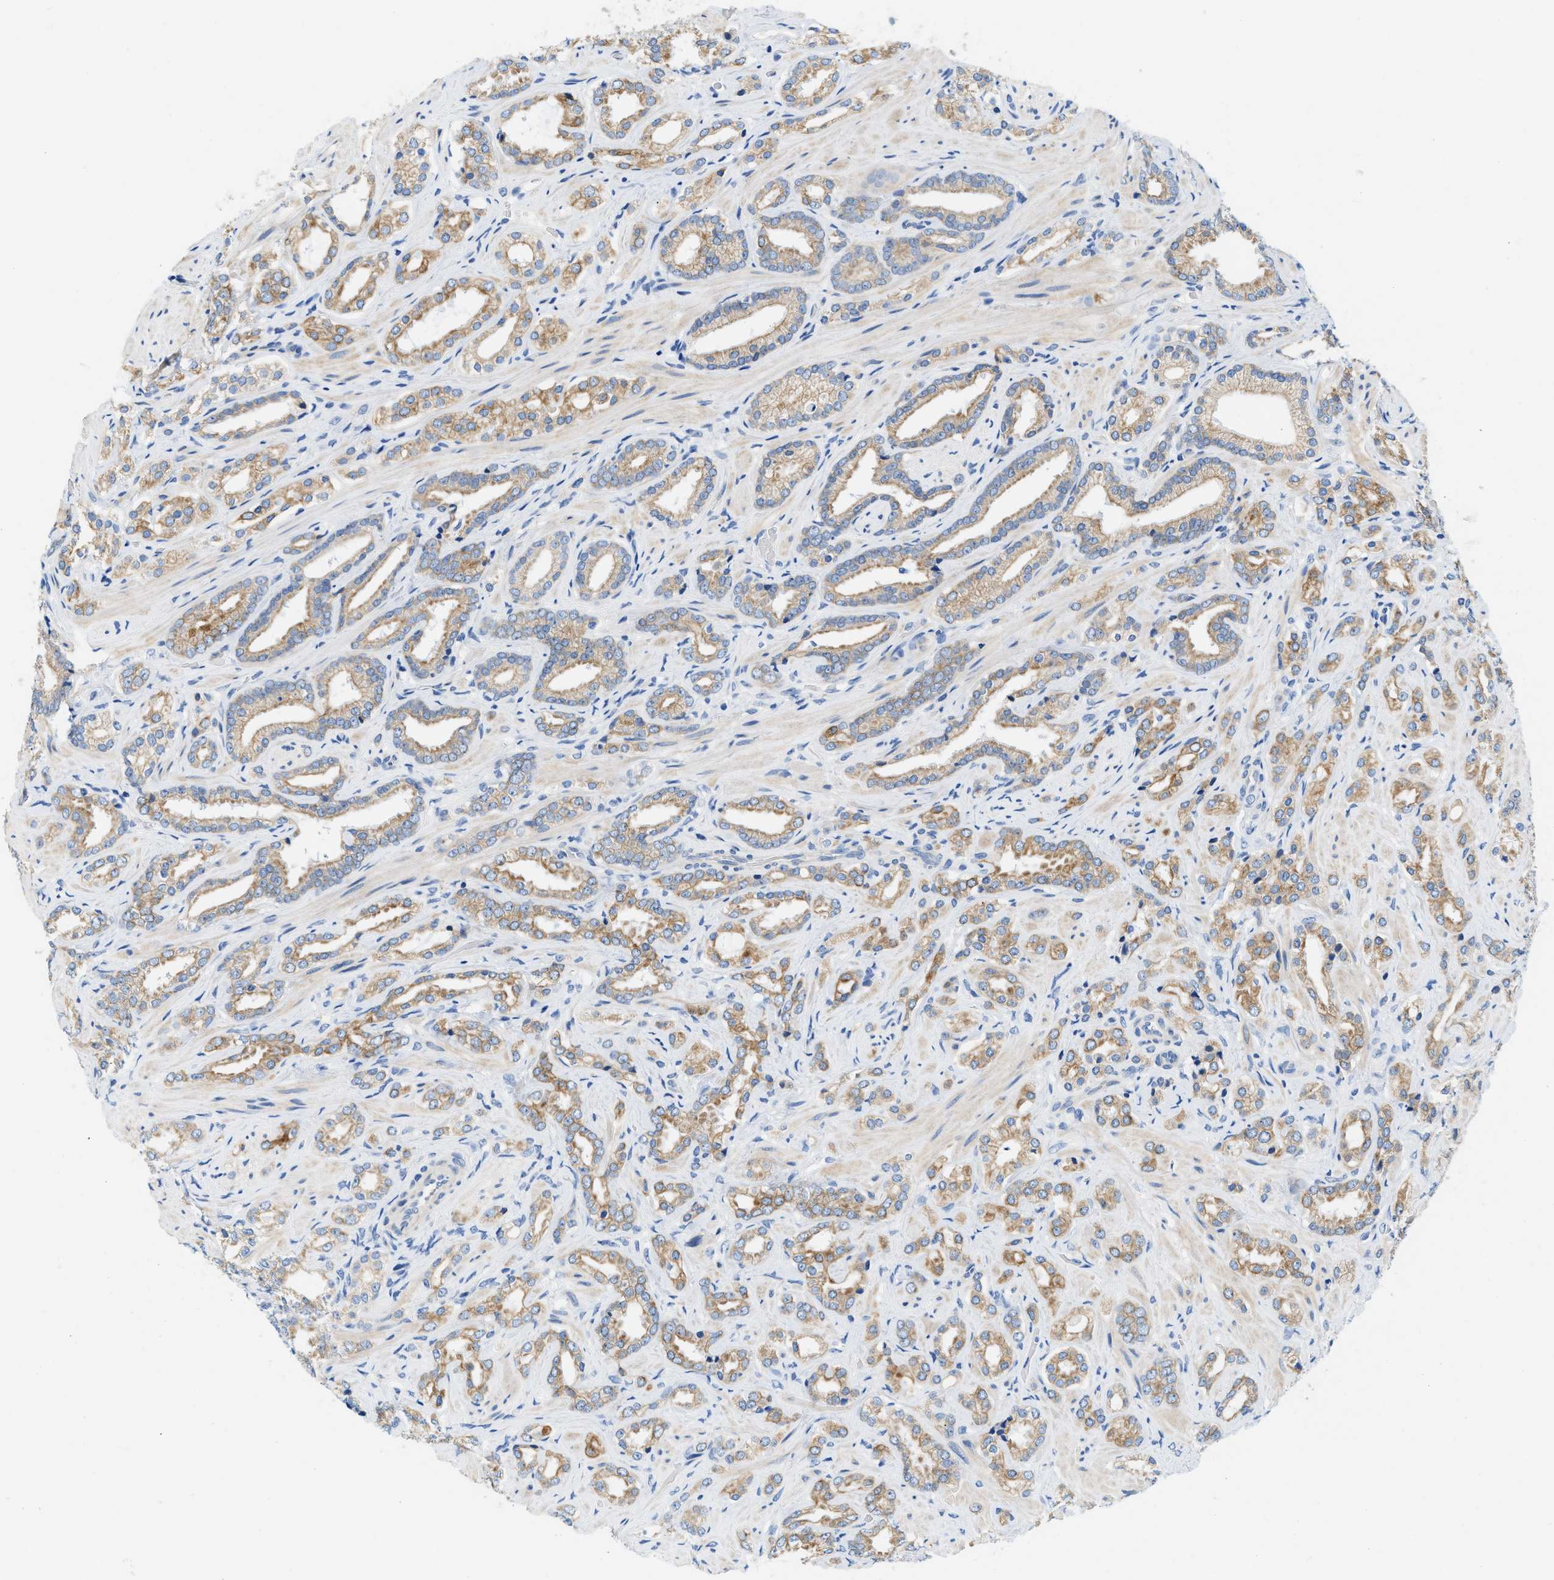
{"staining": {"intensity": "moderate", "quantity": ">75%", "location": "cytoplasmic/membranous"}, "tissue": "prostate cancer", "cell_type": "Tumor cells", "image_type": "cancer", "snomed": [{"axis": "morphology", "description": "Adenocarcinoma, High grade"}, {"axis": "topography", "description": "Prostate"}], "caption": "IHC of high-grade adenocarcinoma (prostate) reveals medium levels of moderate cytoplasmic/membranous positivity in about >75% of tumor cells.", "gene": "BPGM", "patient": {"sex": "male", "age": 64}}